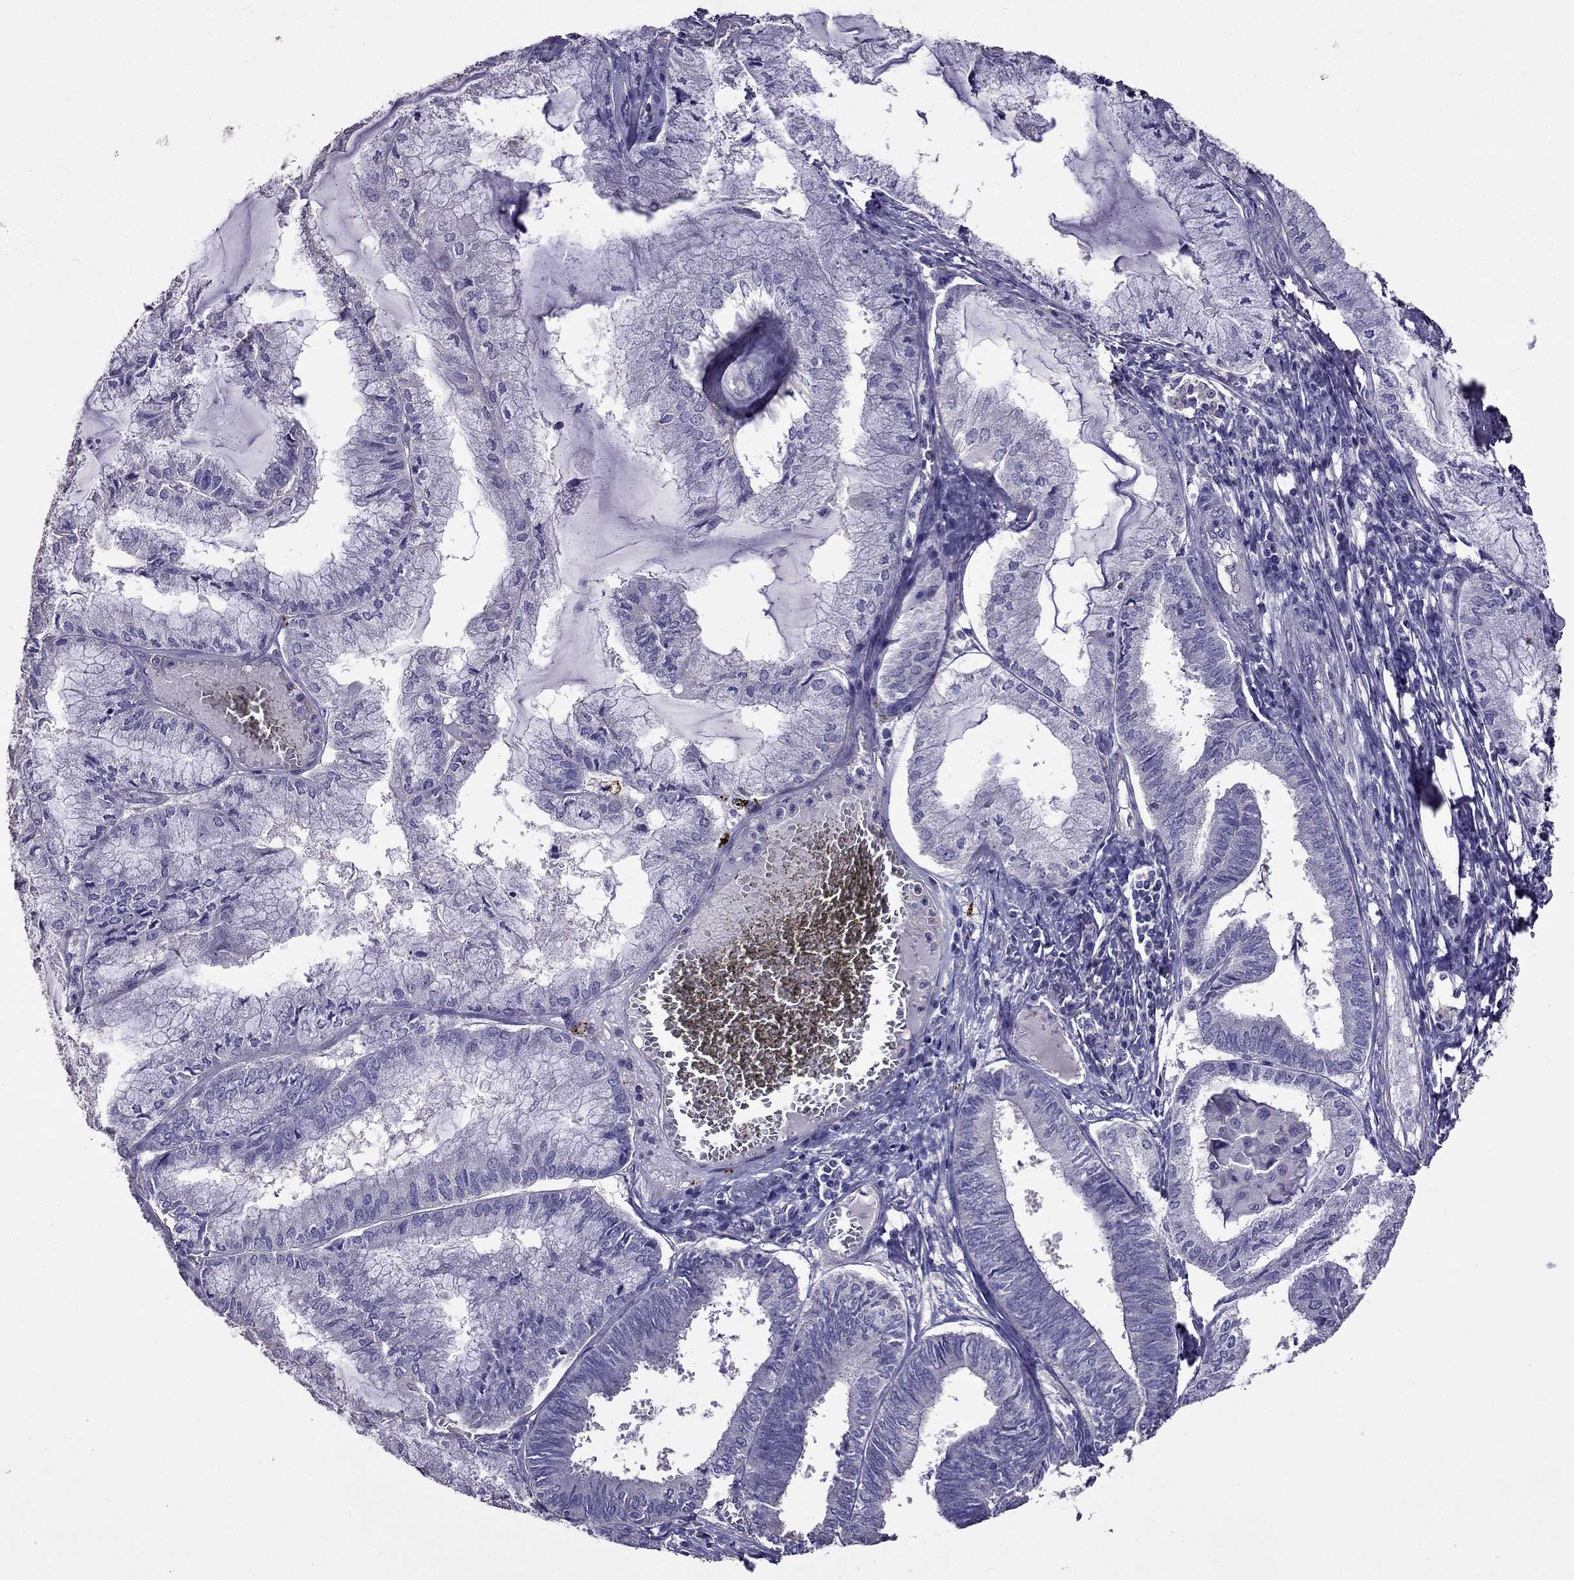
{"staining": {"intensity": "negative", "quantity": "none", "location": "none"}, "tissue": "endometrial cancer", "cell_type": "Tumor cells", "image_type": "cancer", "snomed": [{"axis": "morphology", "description": "Carcinoma, NOS"}, {"axis": "topography", "description": "Endometrium"}], "caption": "Tumor cells show no significant protein expression in carcinoma (endometrial). (Immunohistochemistry, brightfield microscopy, high magnification).", "gene": "NKX3-1", "patient": {"sex": "female", "age": 62}}